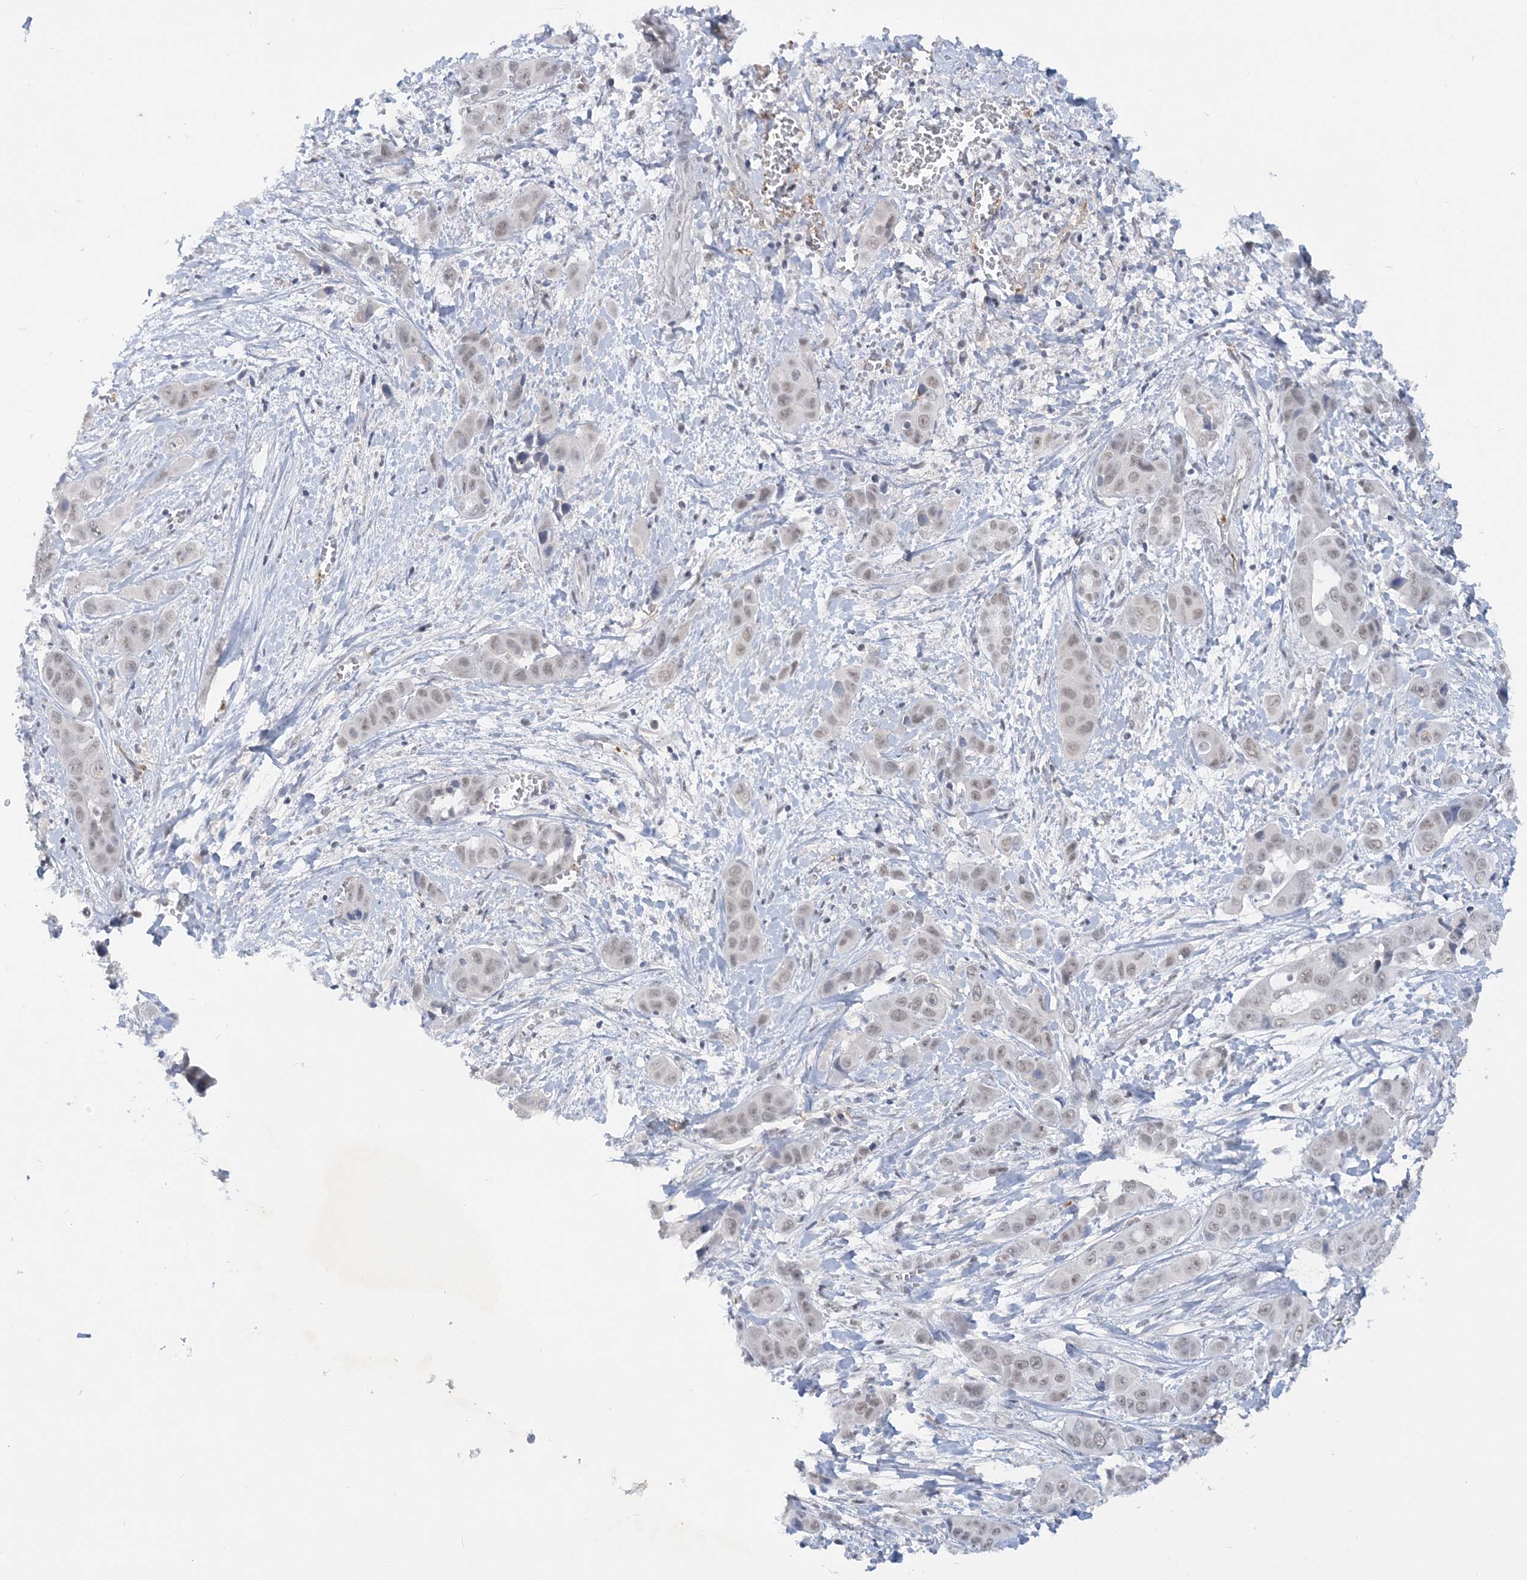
{"staining": {"intensity": "weak", "quantity": ">75%", "location": "nuclear"}, "tissue": "liver cancer", "cell_type": "Tumor cells", "image_type": "cancer", "snomed": [{"axis": "morphology", "description": "Cholangiocarcinoma"}, {"axis": "topography", "description": "Liver"}], "caption": "A photomicrograph showing weak nuclear expression in about >75% of tumor cells in liver cancer (cholangiocarcinoma), as visualized by brown immunohistochemical staining.", "gene": "KMT2D", "patient": {"sex": "female", "age": 52}}